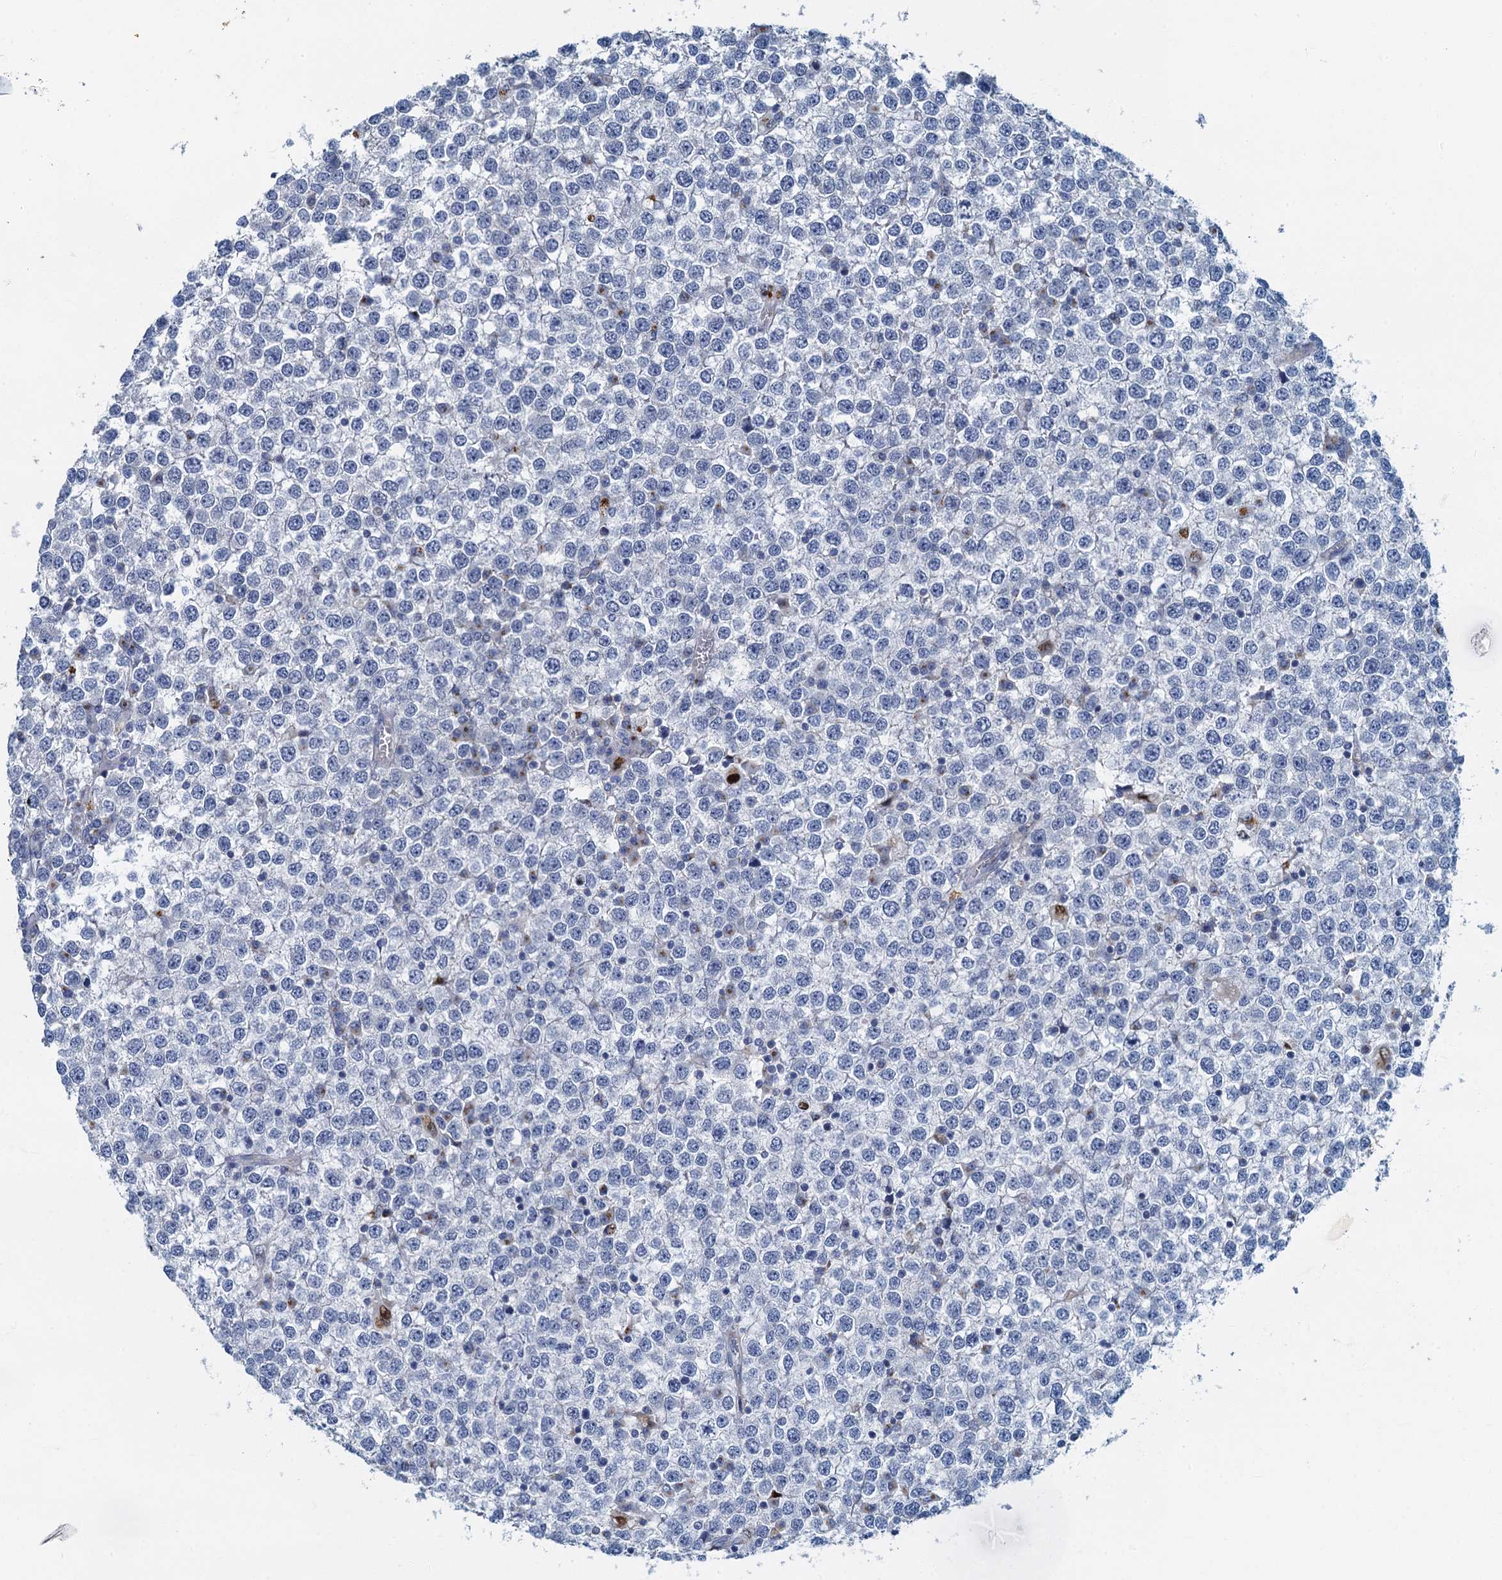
{"staining": {"intensity": "negative", "quantity": "none", "location": "none"}, "tissue": "testis cancer", "cell_type": "Tumor cells", "image_type": "cancer", "snomed": [{"axis": "morphology", "description": "Seminoma, NOS"}, {"axis": "topography", "description": "Testis"}], "caption": "Testis seminoma stained for a protein using immunohistochemistry shows no staining tumor cells.", "gene": "LYPD3", "patient": {"sex": "male", "age": 65}}